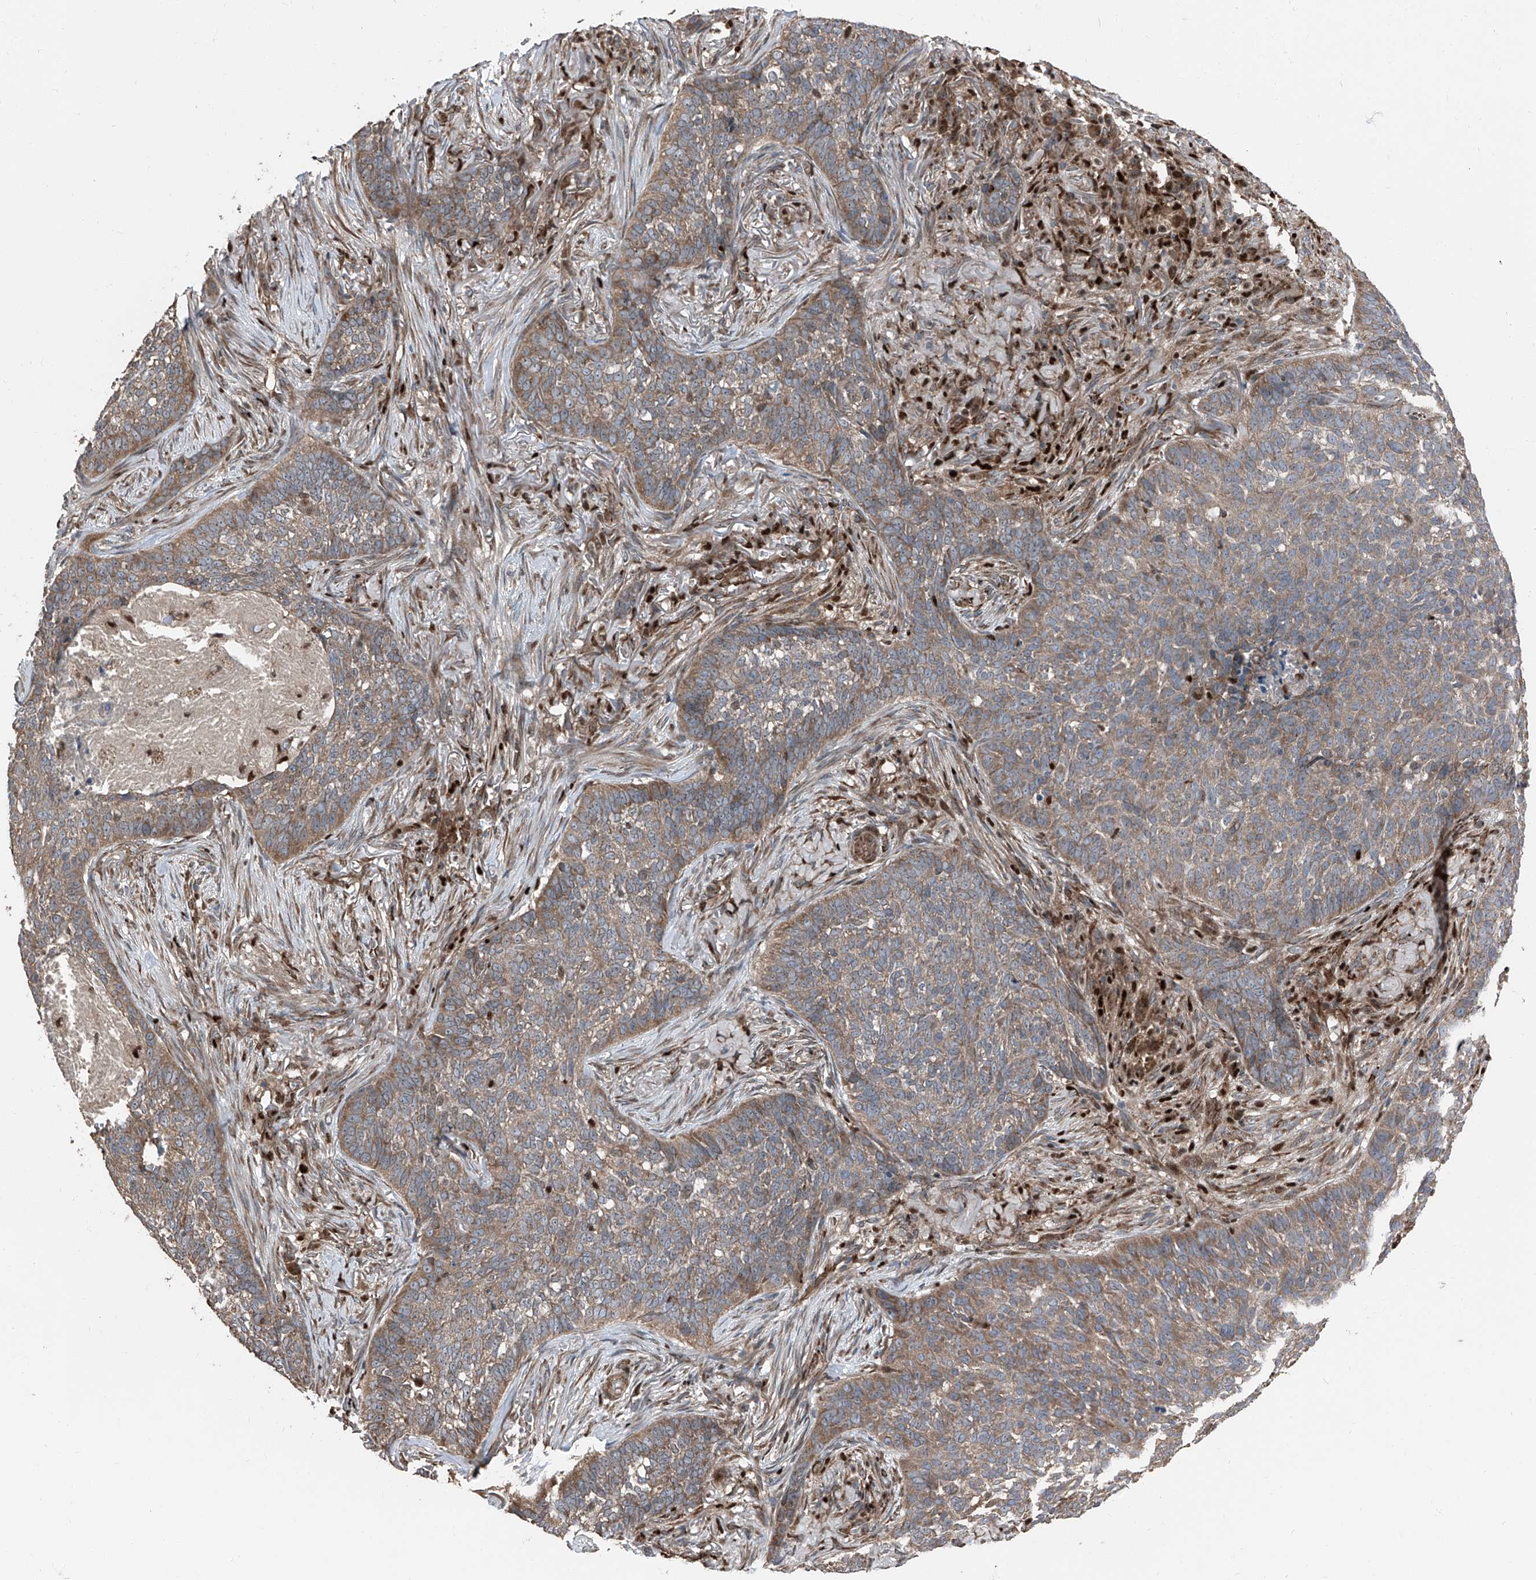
{"staining": {"intensity": "moderate", "quantity": ">75%", "location": "cytoplasmic/membranous"}, "tissue": "skin cancer", "cell_type": "Tumor cells", "image_type": "cancer", "snomed": [{"axis": "morphology", "description": "Basal cell carcinoma"}, {"axis": "topography", "description": "Skin"}], "caption": "Immunohistochemistry (DAB) staining of skin basal cell carcinoma demonstrates moderate cytoplasmic/membranous protein expression in about >75% of tumor cells.", "gene": "FKBP5", "patient": {"sex": "male", "age": 85}}